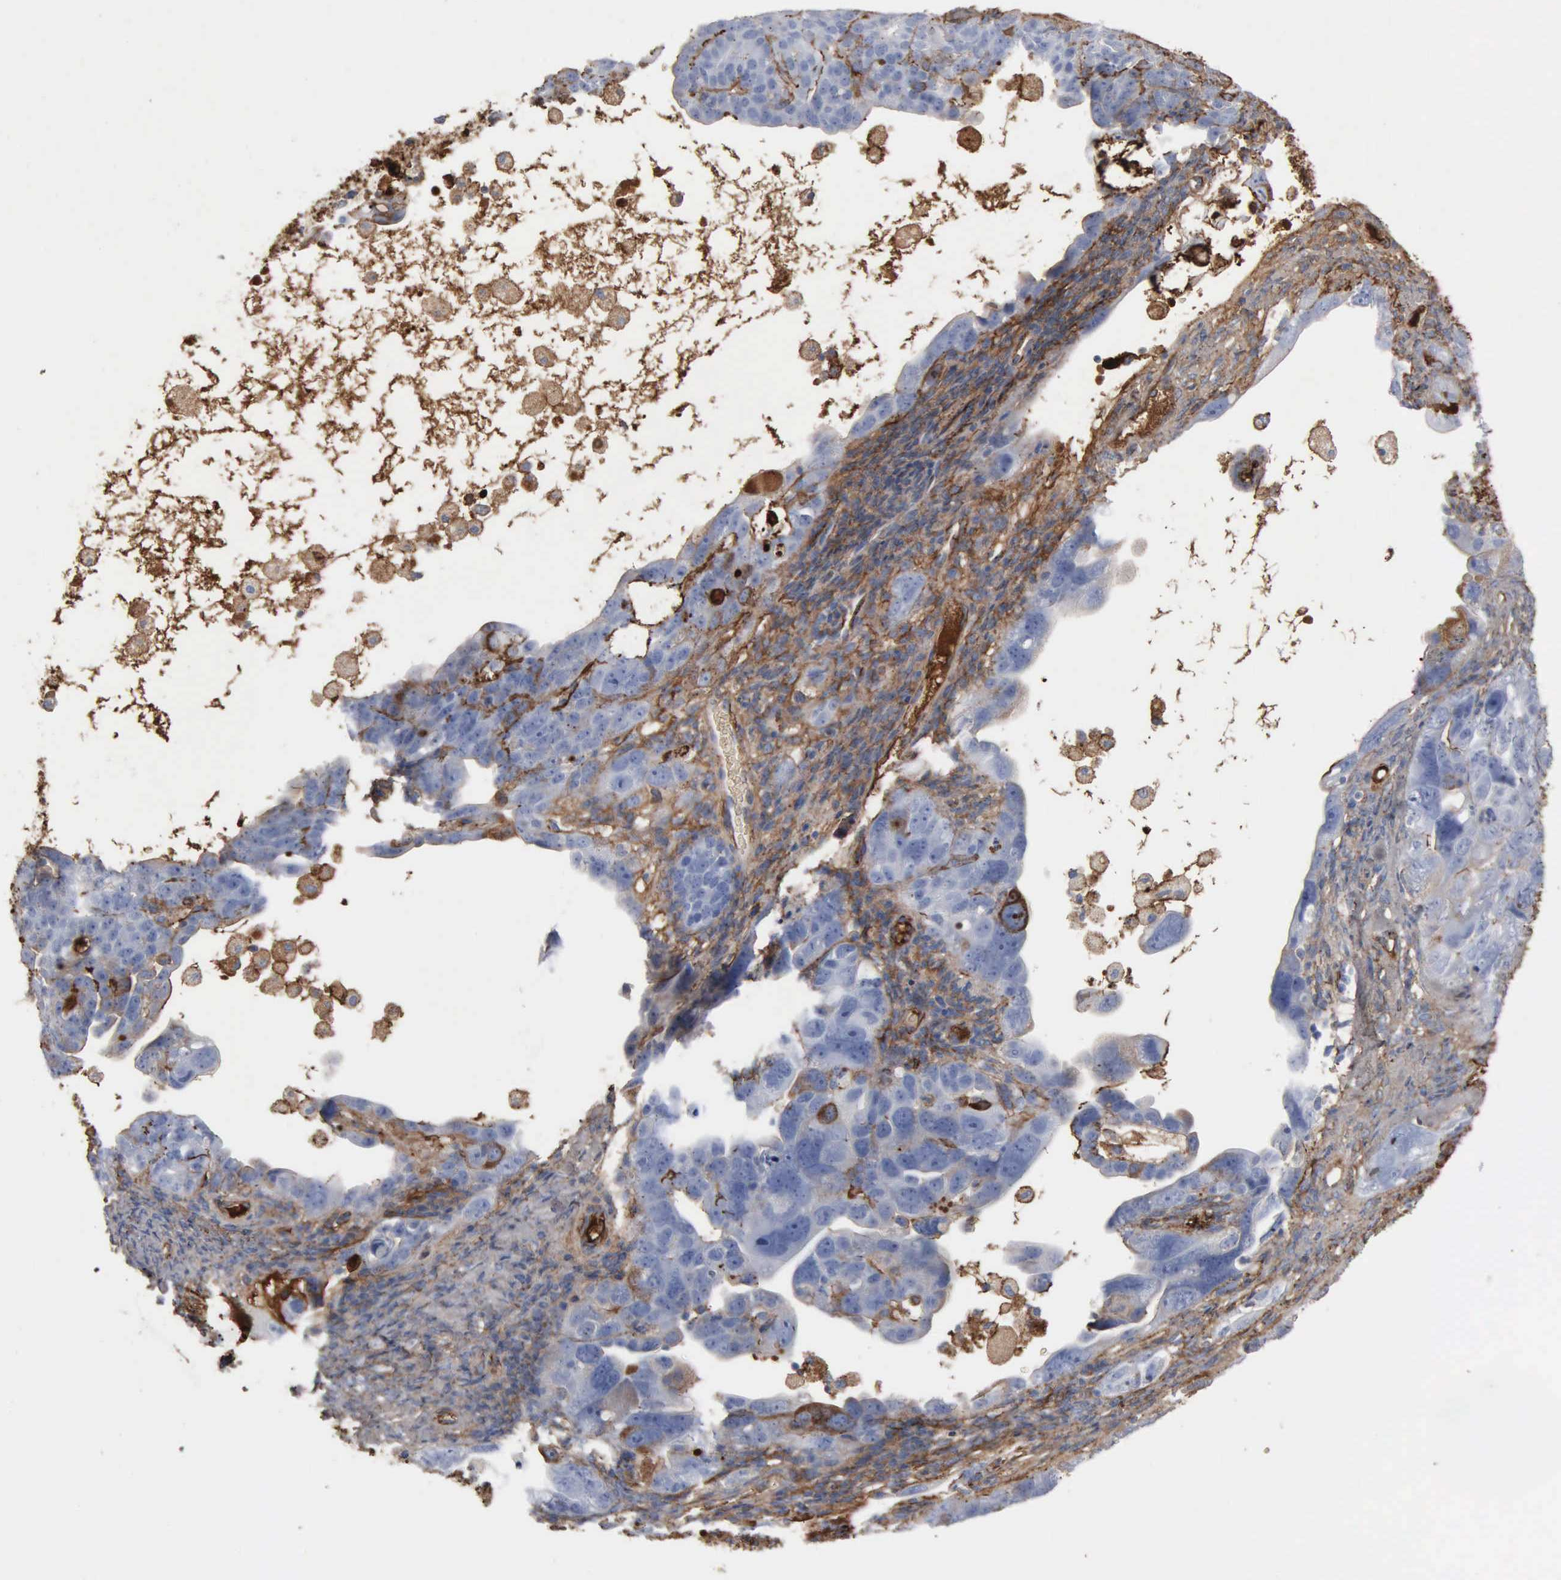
{"staining": {"intensity": "moderate", "quantity": "<25%", "location": "cytoplasmic/membranous"}, "tissue": "ovarian cancer", "cell_type": "Tumor cells", "image_type": "cancer", "snomed": [{"axis": "morphology", "description": "Cystadenocarcinoma, serous, NOS"}, {"axis": "topography", "description": "Ovary"}], "caption": "Immunohistochemistry (DAB) staining of serous cystadenocarcinoma (ovarian) exhibits moderate cytoplasmic/membranous protein positivity in approximately <25% of tumor cells.", "gene": "FN1", "patient": {"sex": "female", "age": 66}}